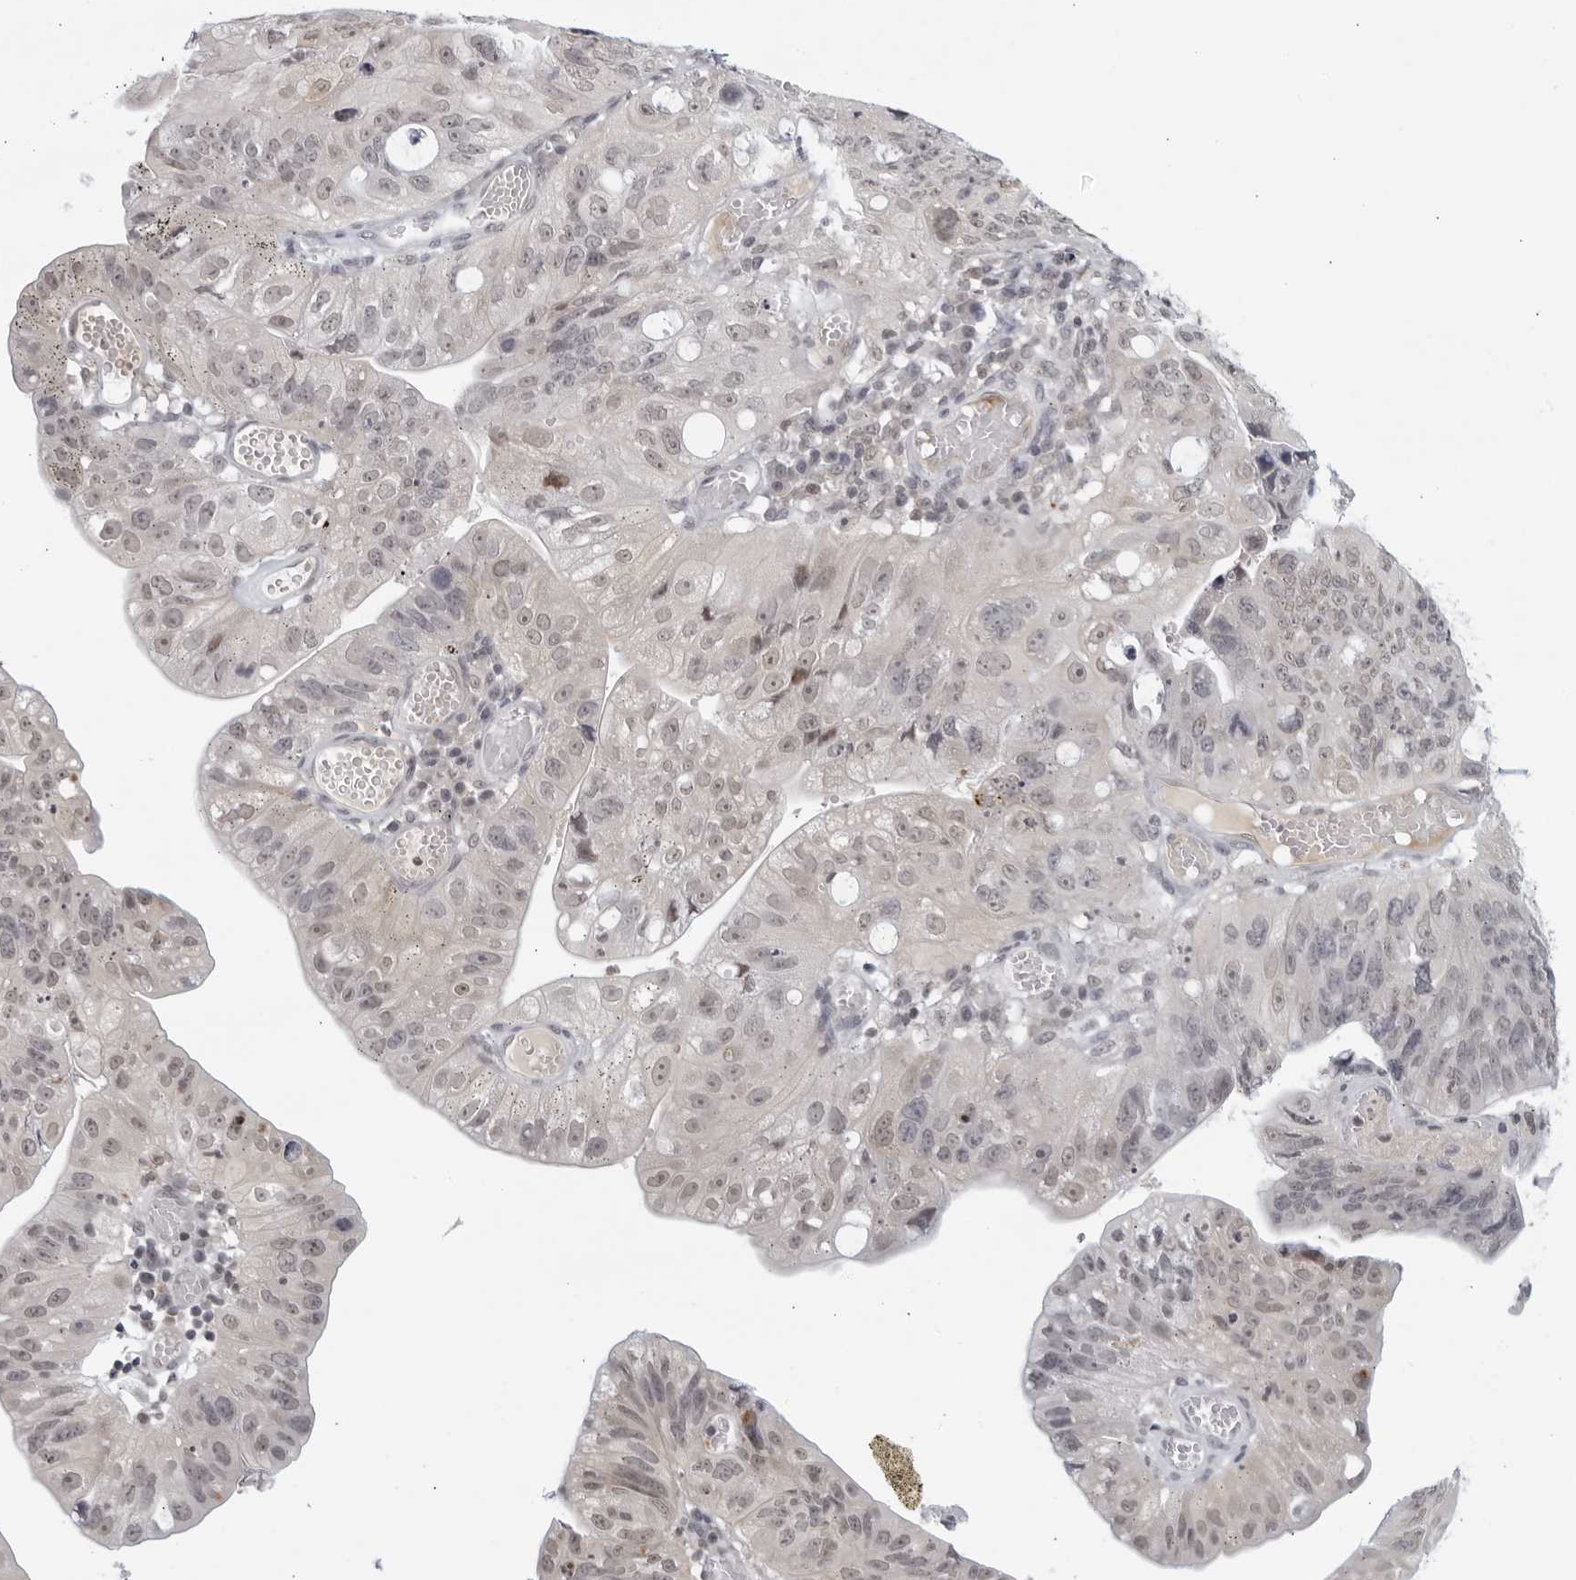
{"staining": {"intensity": "weak", "quantity": "<25%", "location": "nuclear"}, "tissue": "stomach cancer", "cell_type": "Tumor cells", "image_type": "cancer", "snomed": [{"axis": "morphology", "description": "Adenocarcinoma, NOS"}, {"axis": "topography", "description": "Stomach"}], "caption": "A high-resolution photomicrograph shows IHC staining of stomach cancer, which shows no significant expression in tumor cells.", "gene": "CC2D1B", "patient": {"sex": "male", "age": 59}}